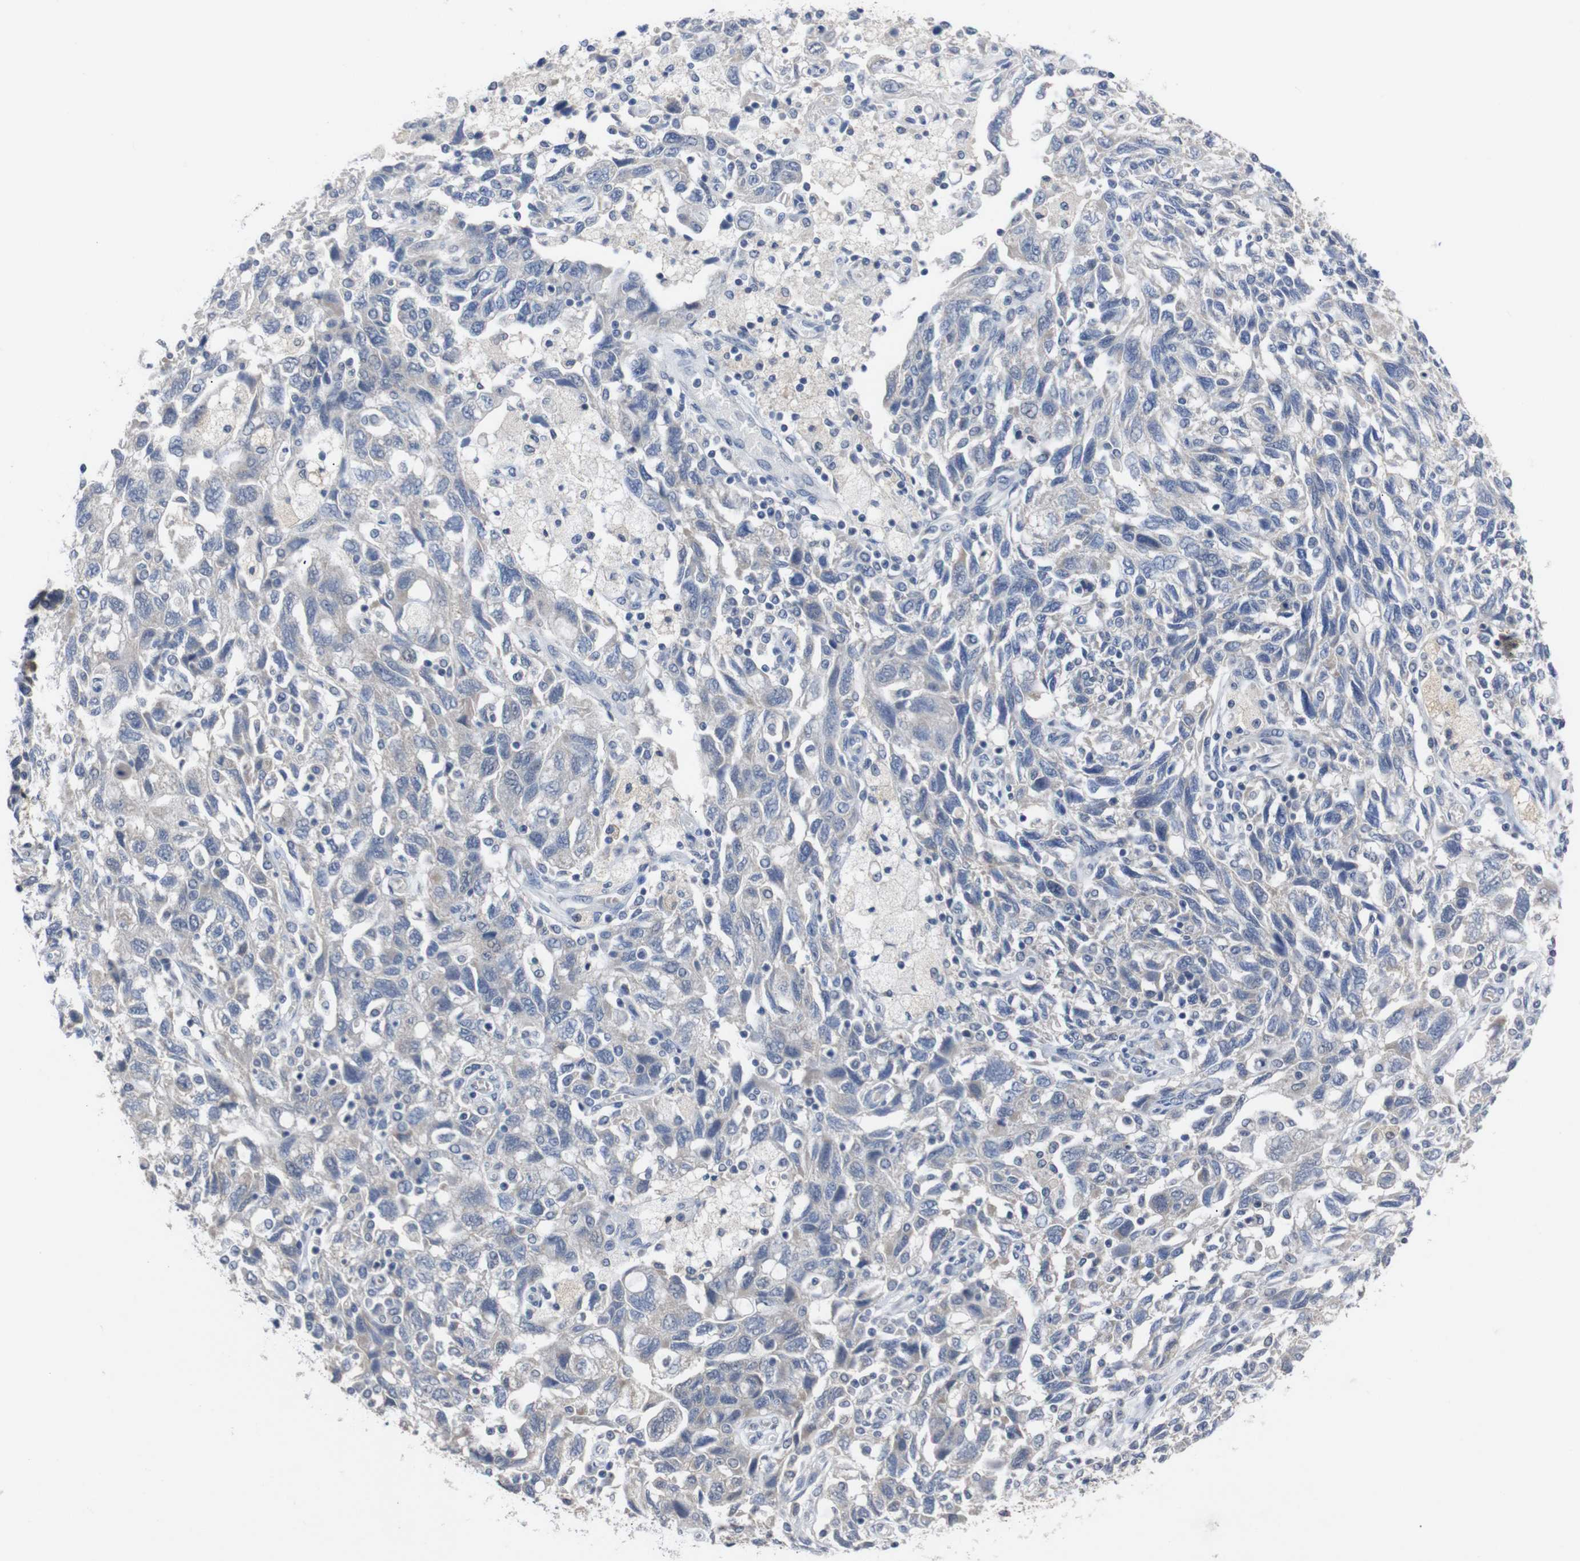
{"staining": {"intensity": "negative", "quantity": "none", "location": "none"}, "tissue": "ovarian cancer", "cell_type": "Tumor cells", "image_type": "cancer", "snomed": [{"axis": "morphology", "description": "Carcinoma, NOS"}, {"axis": "morphology", "description": "Cystadenocarcinoma, serous, NOS"}, {"axis": "topography", "description": "Ovary"}], "caption": "IHC of human ovarian cancer (serous cystadenocarcinoma) reveals no staining in tumor cells. Brightfield microscopy of immunohistochemistry (IHC) stained with DAB (brown) and hematoxylin (blue), captured at high magnification.", "gene": "HNF1A", "patient": {"sex": "female", "age": 69}}